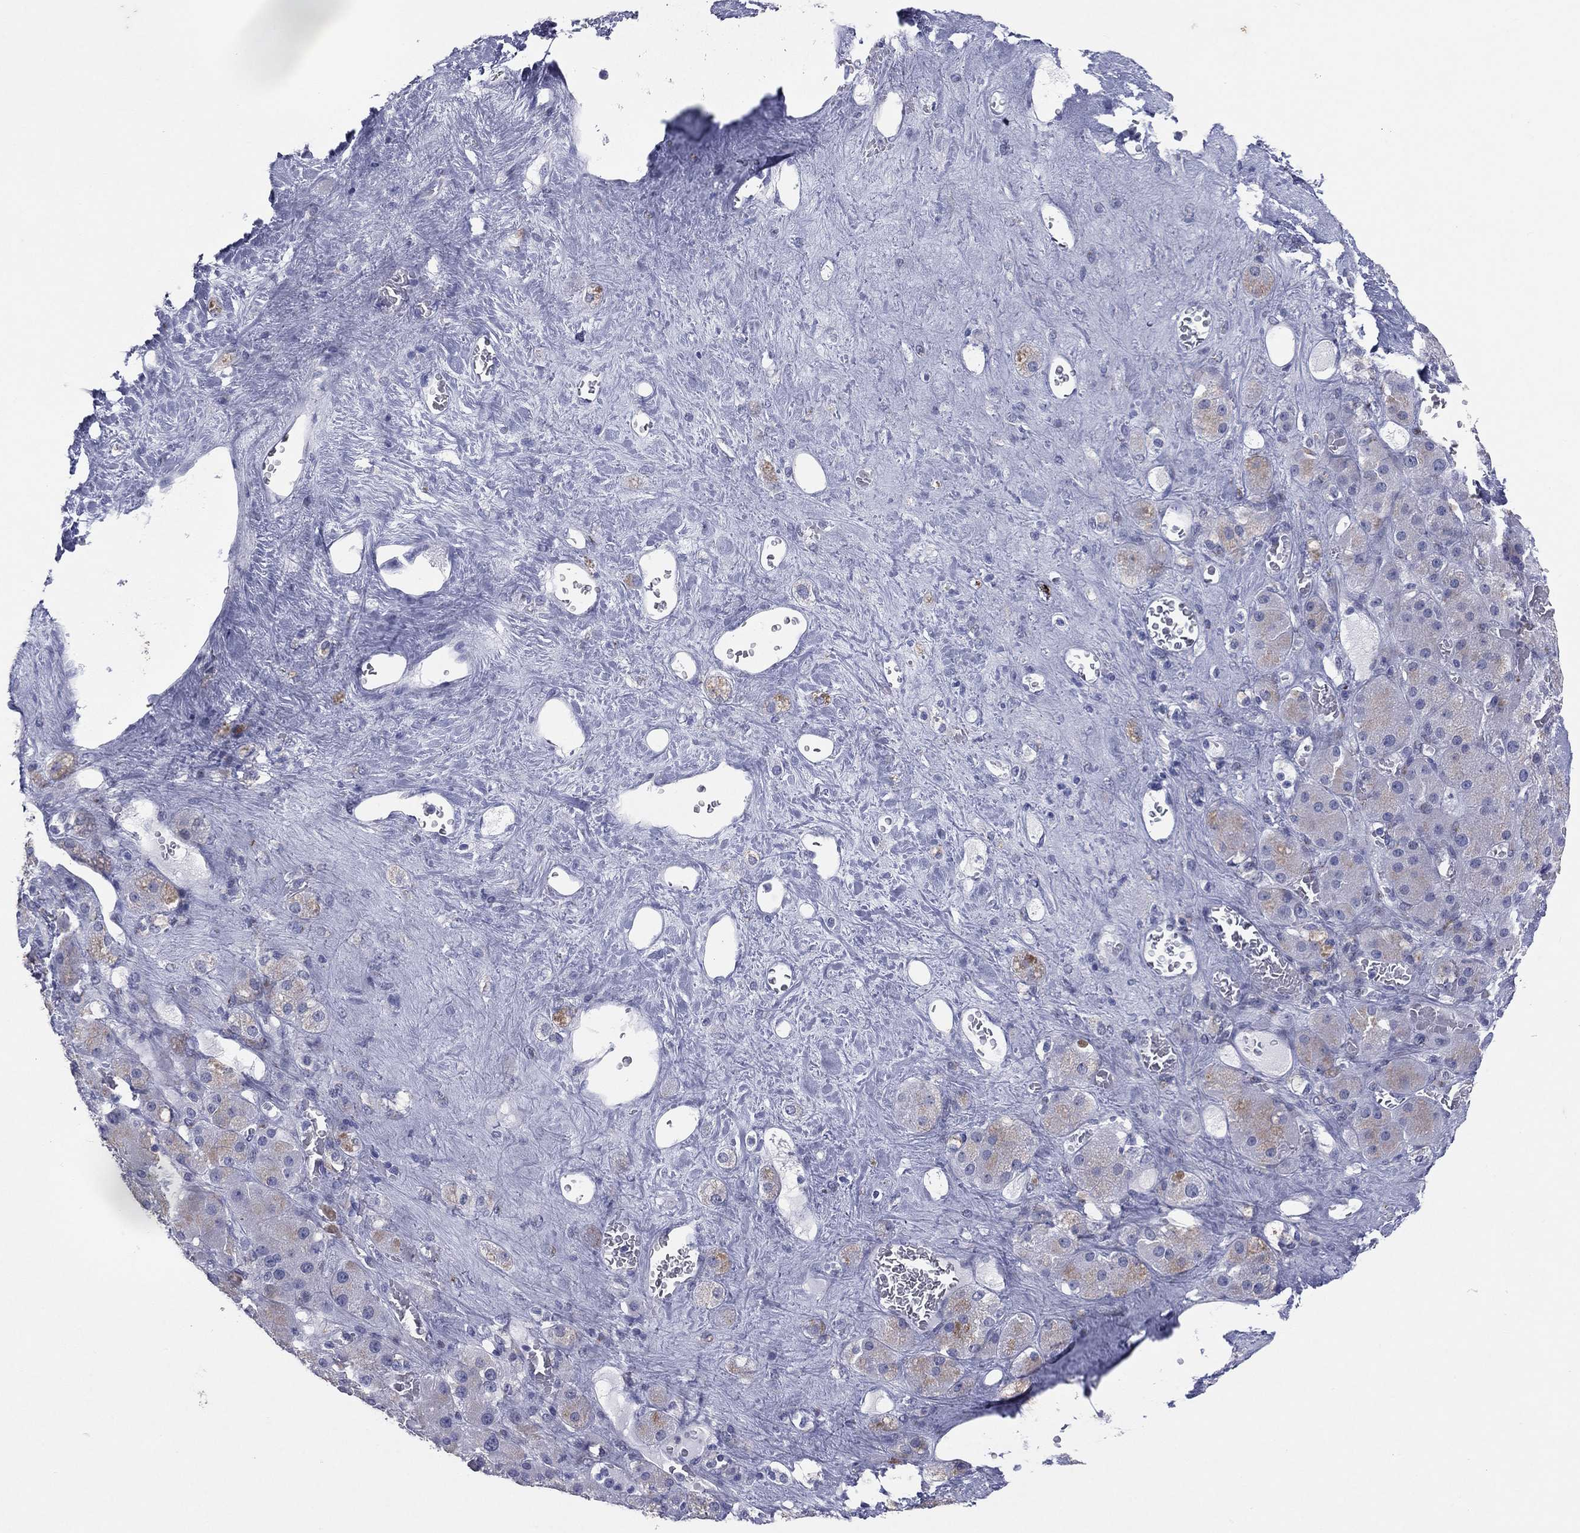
{"staining": {"intensity": "negative", "quantity": "none", "location": "none"}, "tissue": "adrenal gland", "cell_type": "Glandular cells", "image_type": "normal", "snomed": [{"axis": "morphology", "description": "Normal tissue, NOS"}, {"axis": "topography", "description": "Adrenal gland"}], "caption": "The immunohistochemistry (IHC) histopathology image has no significant positivity in glandular cells of adrenal gland. The staining was performed using DAB to visualize the protein expression in brown, while the nuclei were stained in blue with hematoxylin (Magnification: 20x).", "gene": "HLA", "patient": {"sex": "male", "age": 70}}